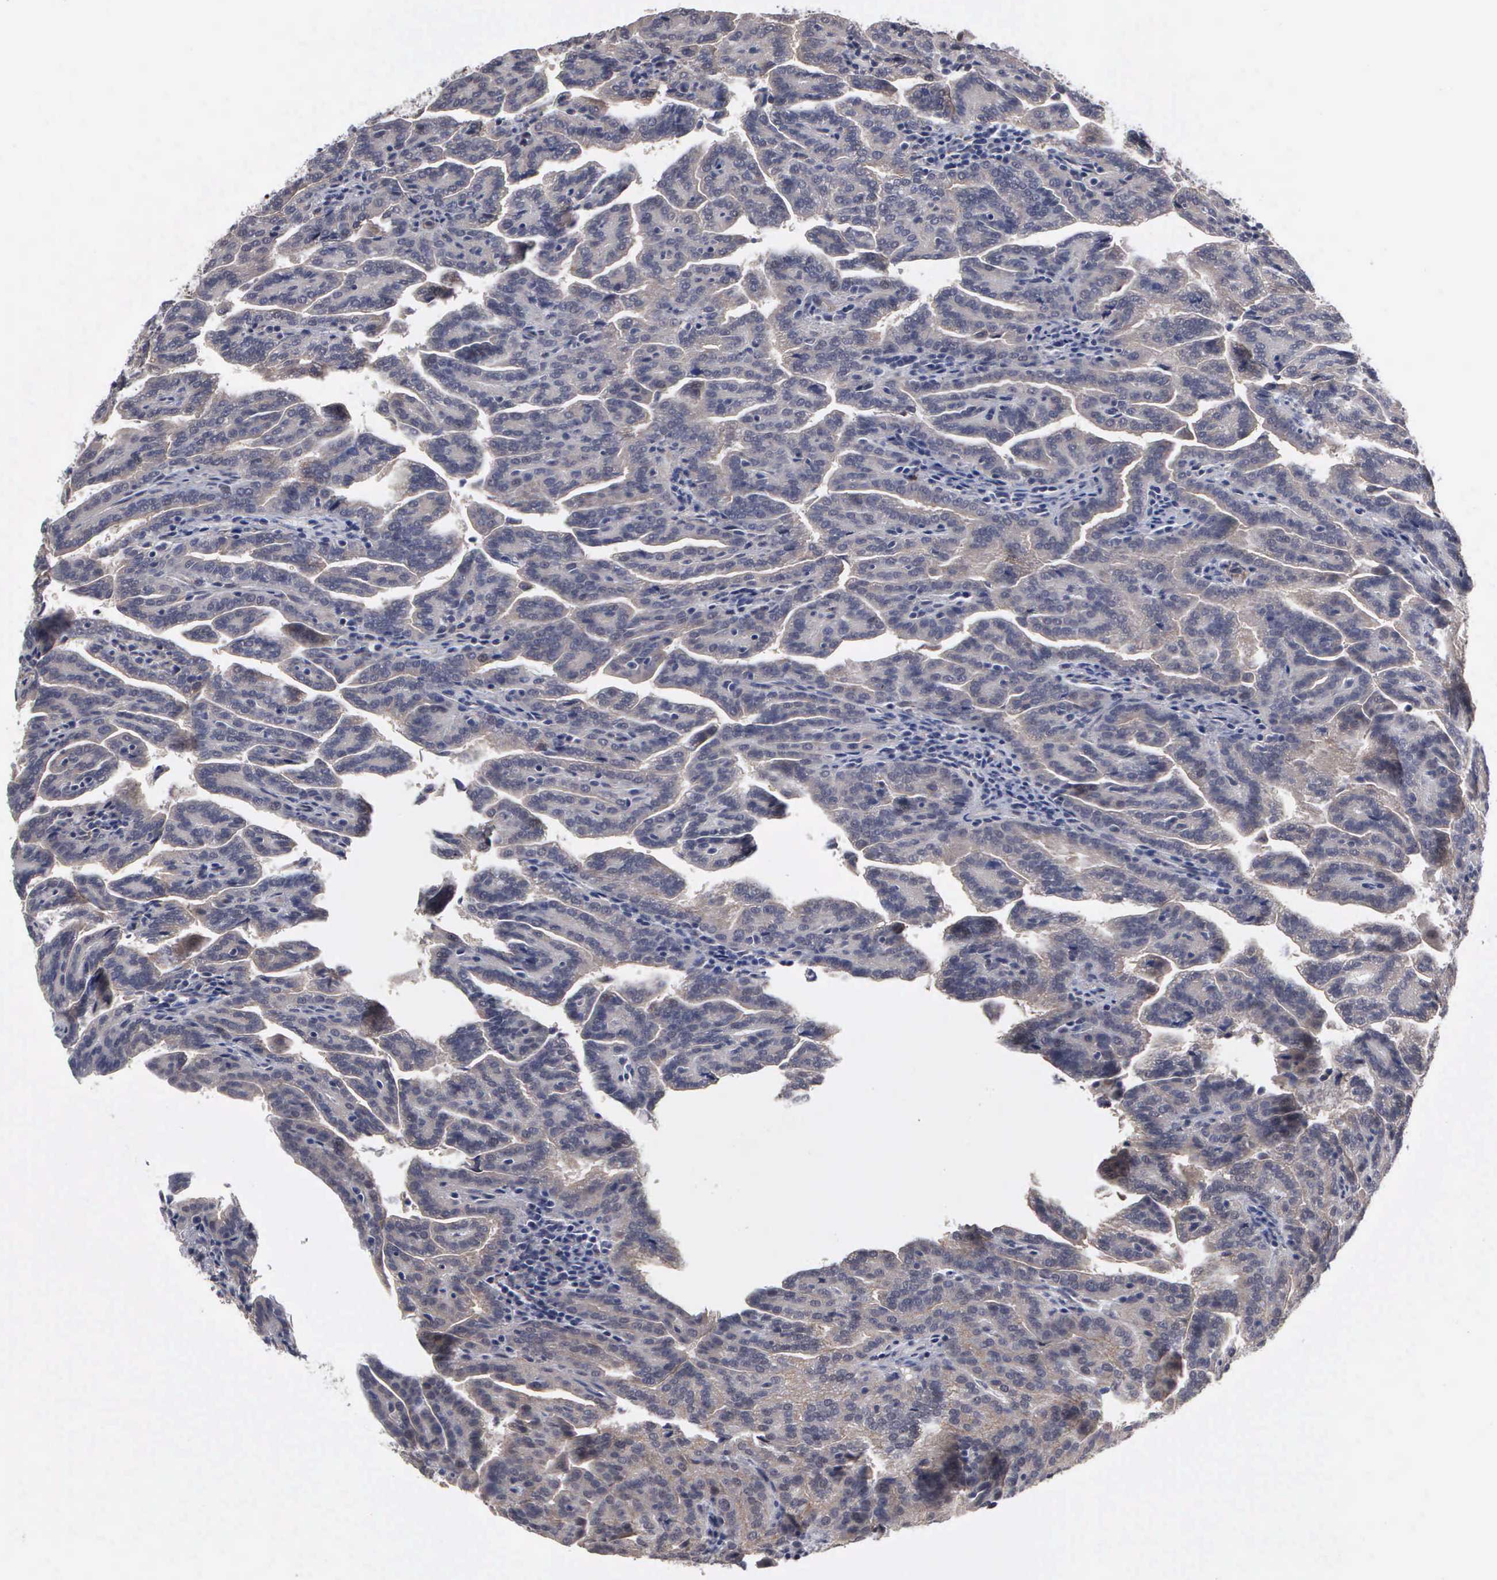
{"staining": {"intensity": "weak", "quantity": "<25%", "location": "cytoplasmic/membranous"}, "tissue": "renal cancer", "cell_type": "Tumor cells", "image_type": "cancer", "snomed": [{"axis": "morphology", "description": "Adenocarcinoma, NOS"}, {"axis": "topography", "description": "Kidney"}], "caption": "This is an IHC photomicrograph of human renal cancer (adenocarcinoma). There is no positivity in tumor cells.", "gene": "ZBTB33", "patient": {"sex": "male", "age": 61}}